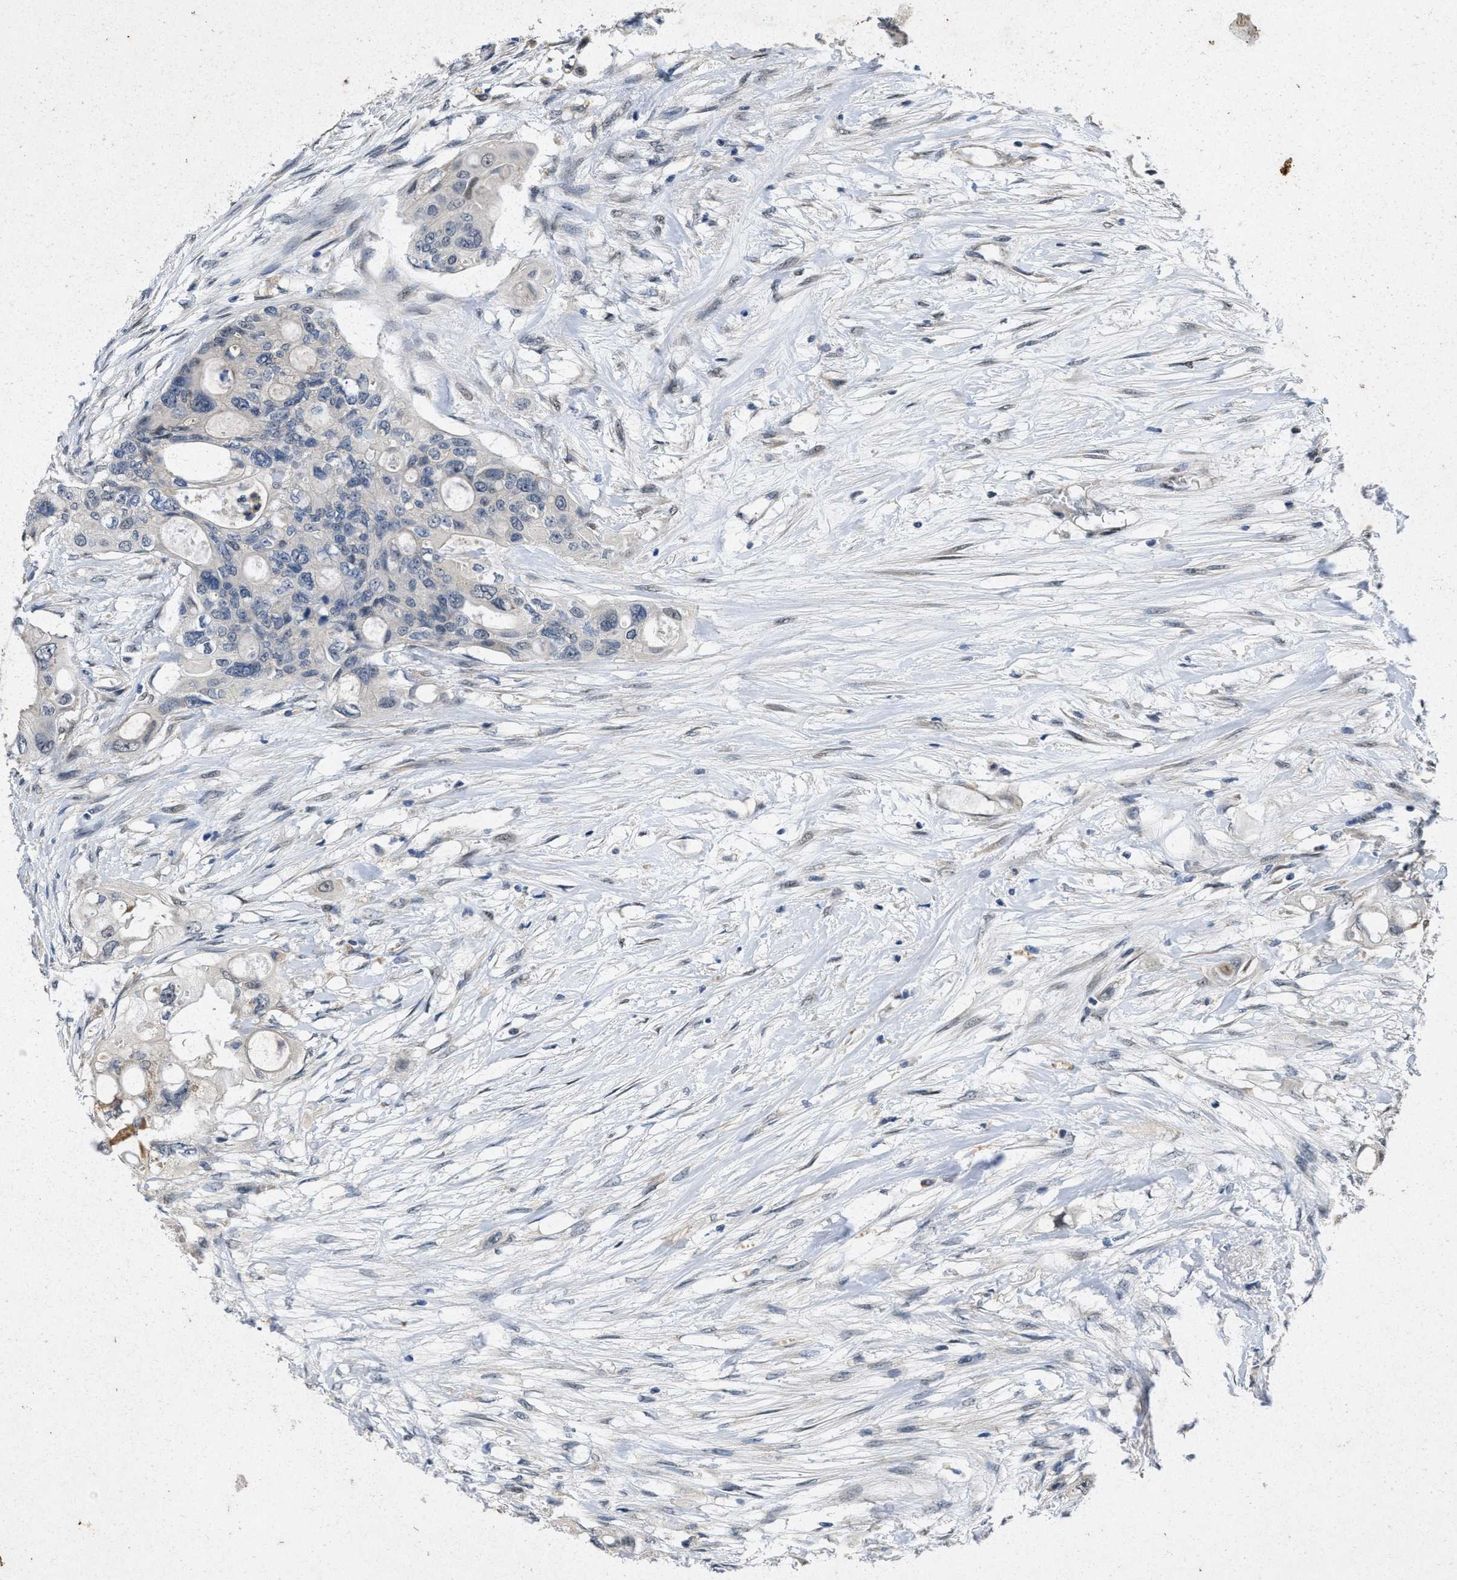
{"staining": {"intensity": "negative", "quantity": "none", "location": "none"}, "tissue": "colorectal cancer", "cell_type": "Tumor cells", "image_type": "cancer", "snomed": [{"axis": "morphology", "description": "Adenocarcinoma, NOS"}, {"axis": "topography", "description": "Colon"}], "caption": "Colorectal cancer stained for a protein using immunohistochemistry shows no expression tumor cells.", "gene": "PAPOLG", "patient": {"sex": "female", "age": 57}}